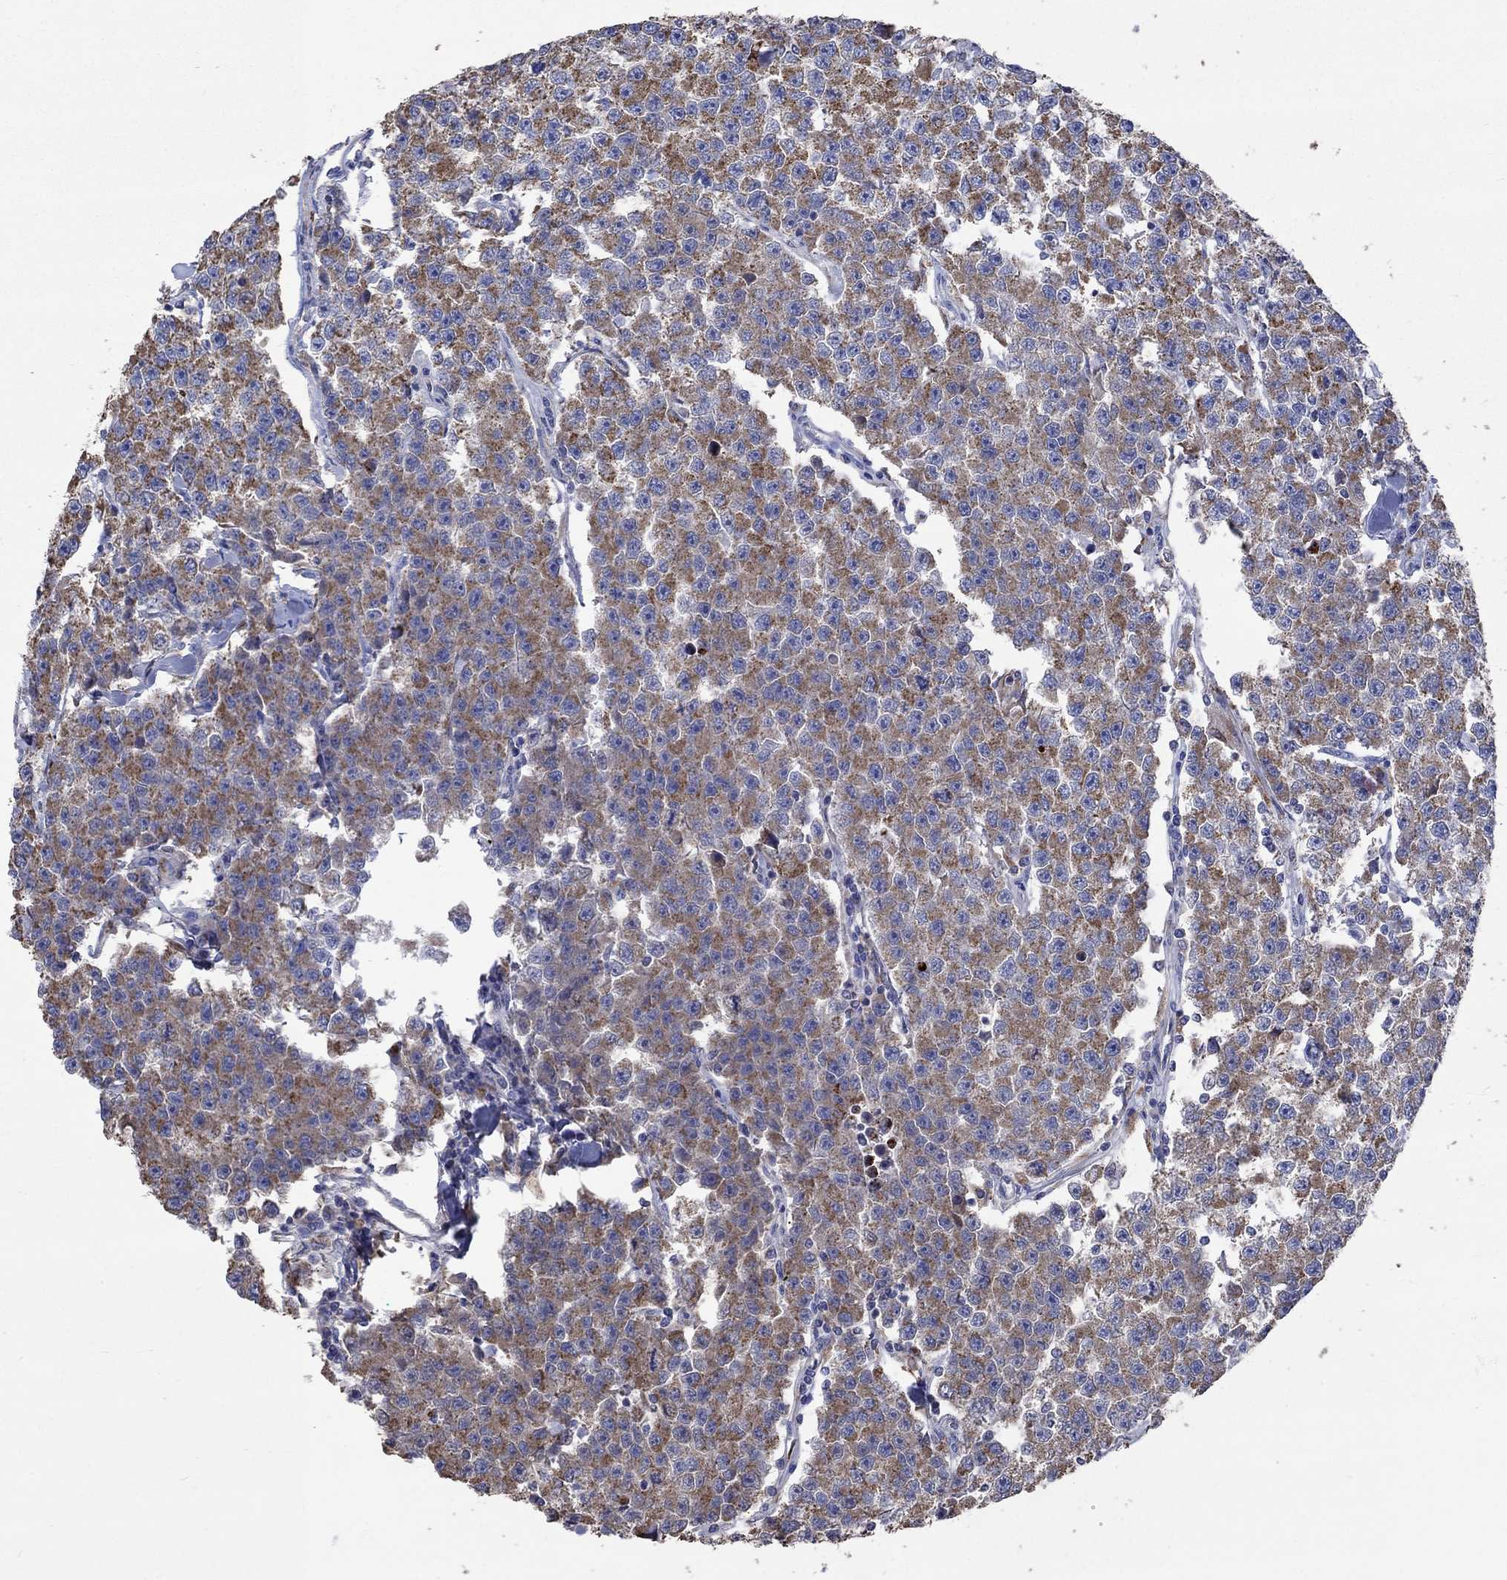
{"staining": {"intensity": "moderate", "quantity": ">75%", "location": "cytoplasmic/membranous"}, "tissue": "testis cancer", "cell_type": "Tumor cells", "image_type": "cancer", "snomed": [{"axis": "morphology", "description": "Seminoma, NOS"}, {"axis": "topography", "description": "Testis"}], "caption": "Immunohistochemical staining of seminoma (testis) reveals medium levels of moderate cytoplasmic/membranous protein staining in about >75% of tumor cells.", "gene": "UGT8", "patient": {"sex": "male", "age": 59}}